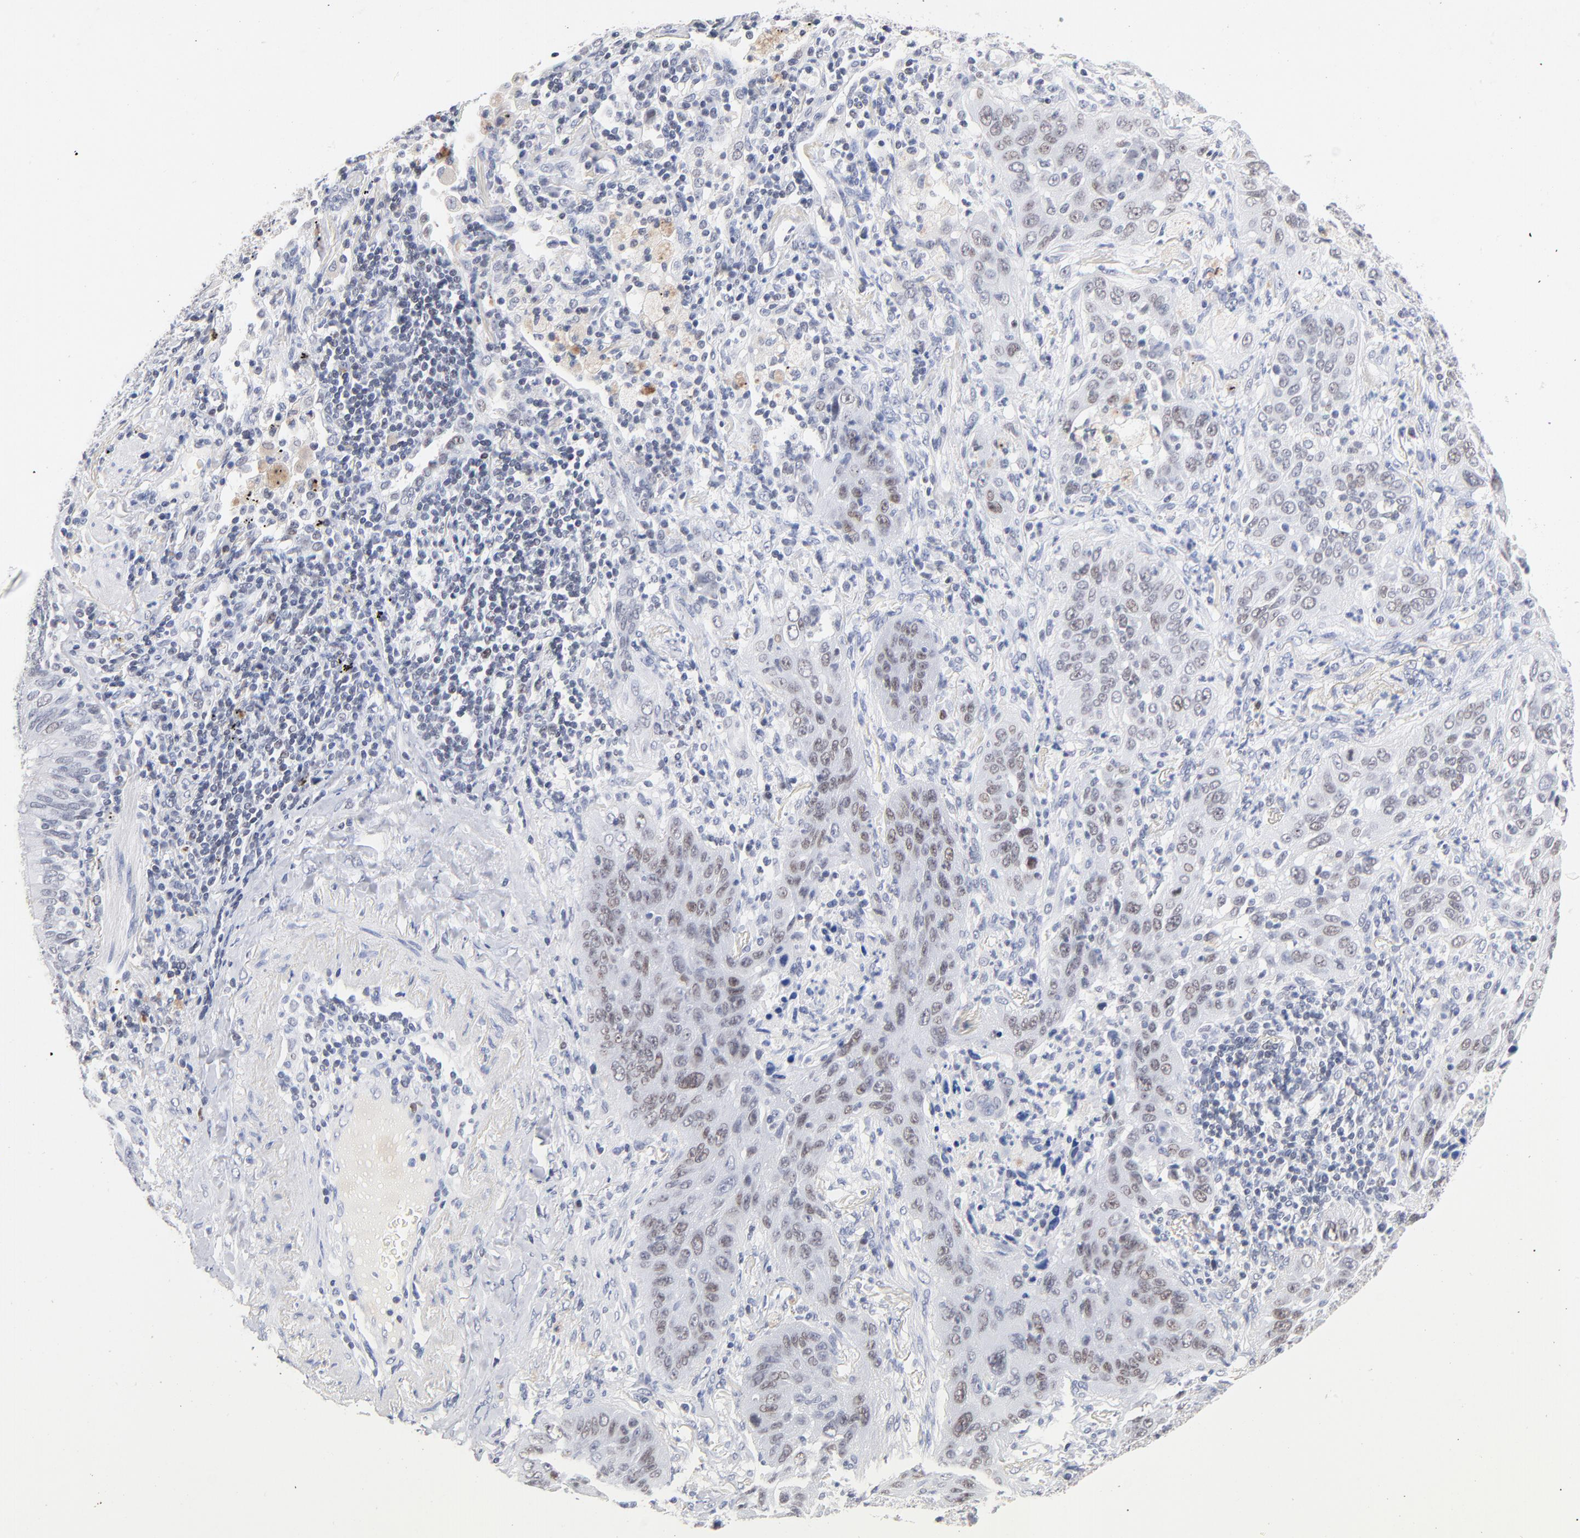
{"staining": {"intensity": "weak", "quantity": "25%-75%", "location": "nuclear"}, "tissue": "lung cancer", "cell_type": "Tumor cells", "image_type": "cancer", "snomed": [{"axis": "morphology", "description": "Squamous cell carcinoma, NOS"}, {"axis": "topography", "description": "Lung"}], "caption": "This is an image of immunohistochemistry staining of lung cancer (squamous cell carcinoma), which shows weak staining in the nuclear of tumor cells.", "gene": "ORC2", "patient": {"sex": "female", "age": 67}}